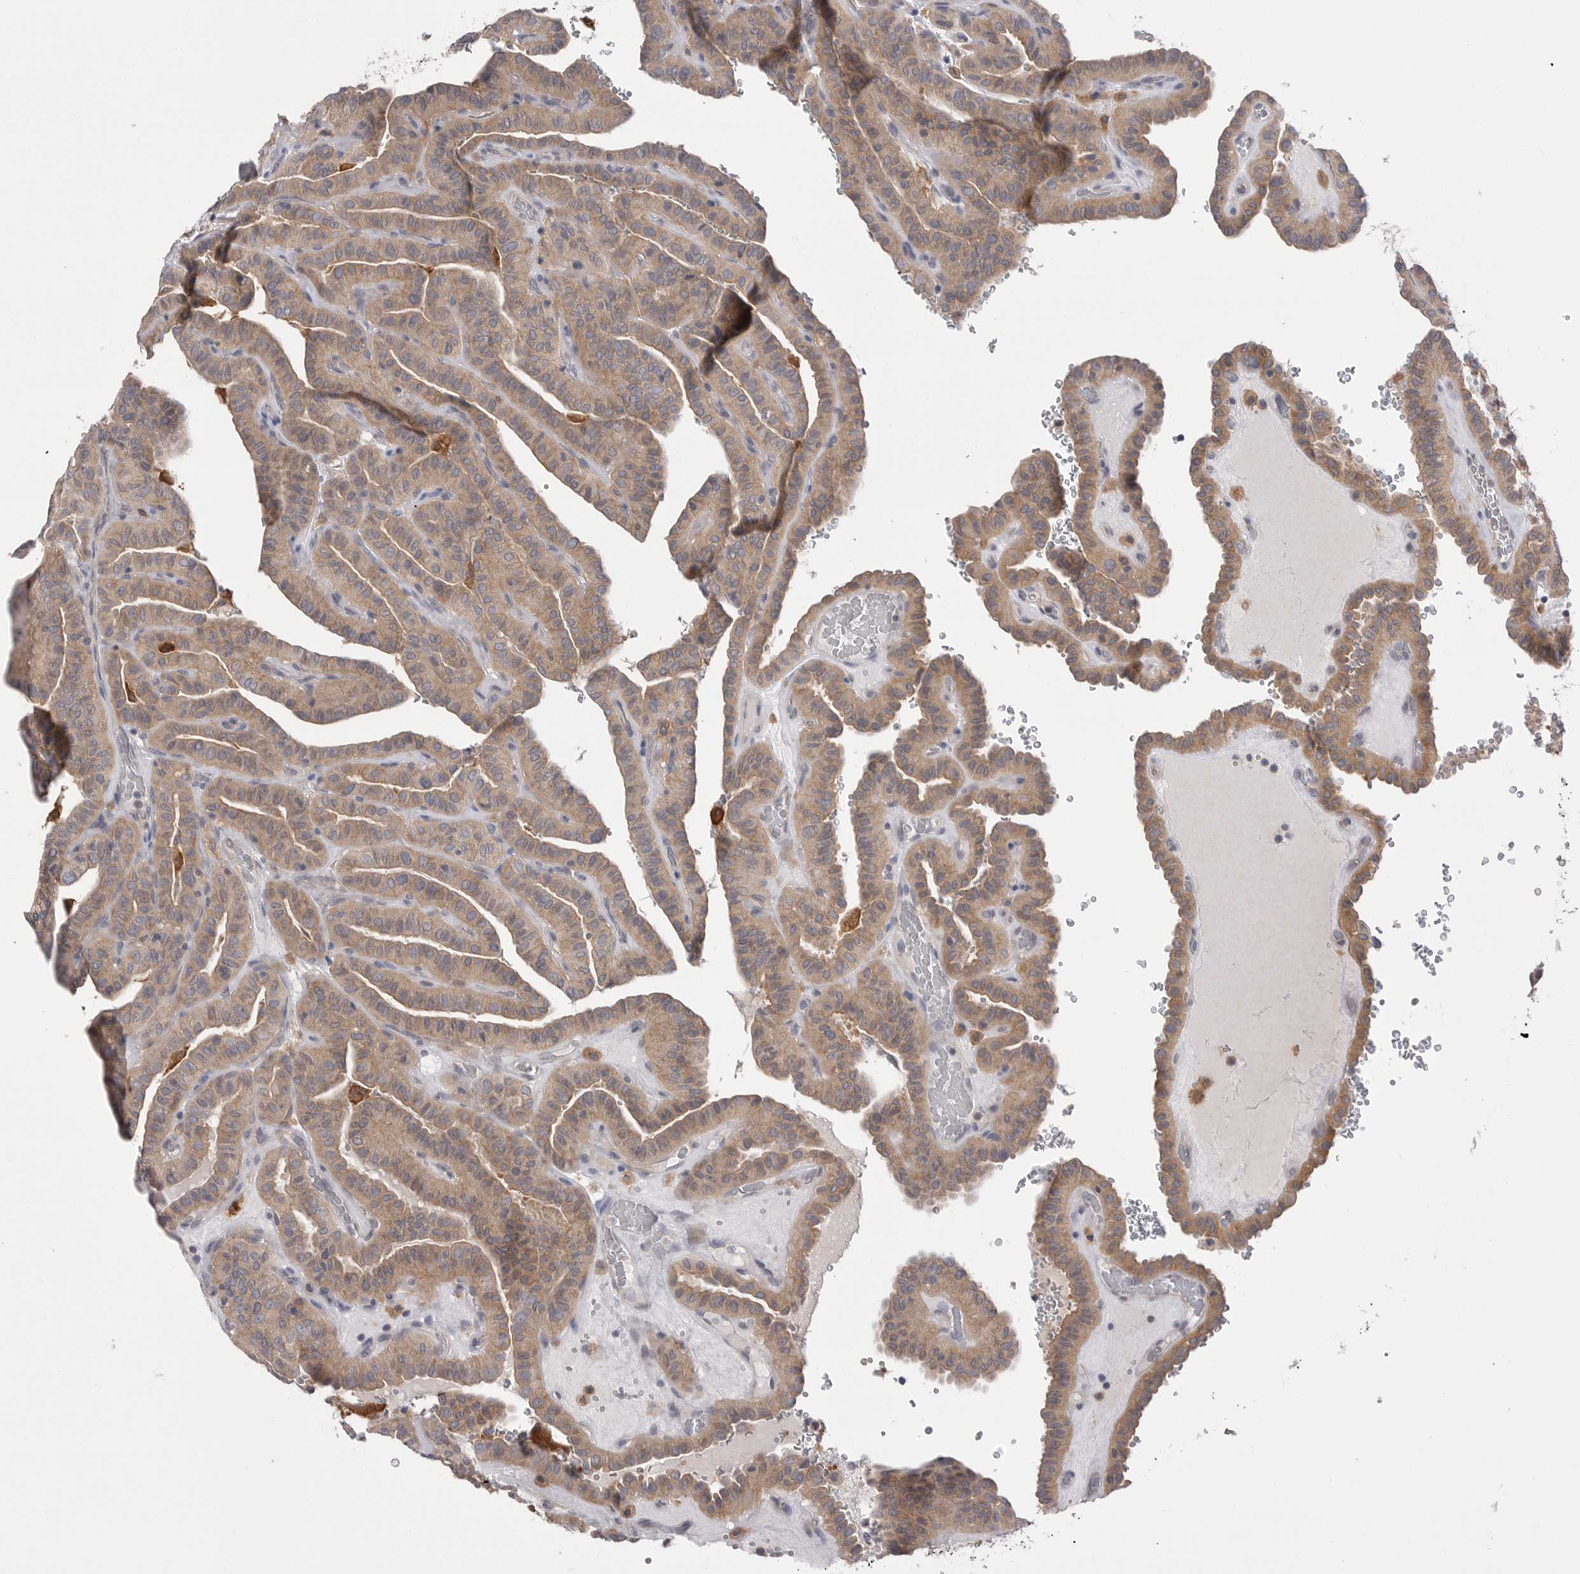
{"staining": {"intensity": "moderate", "quantity": ">75%", "location": "cytoplasmic/membranous"}, "tissue": "thyroid cancer", "cell_type": "Tumor cells", "image_type": "cancer", "snomed": [{"axis": "morphology", "description": "Papillary adenocarcinoma, NOS"}, {"axis": "topography", "description": "Thyroid gland"}], "caption": "Thyroid cancer tissue demonstrates moderate cytoplasmic/membranous staining in about >75% of tumor cells, visualized by immunohistochemistry.", "gene": "VAC14", "patient": {"sex": "male", "age": 77}}